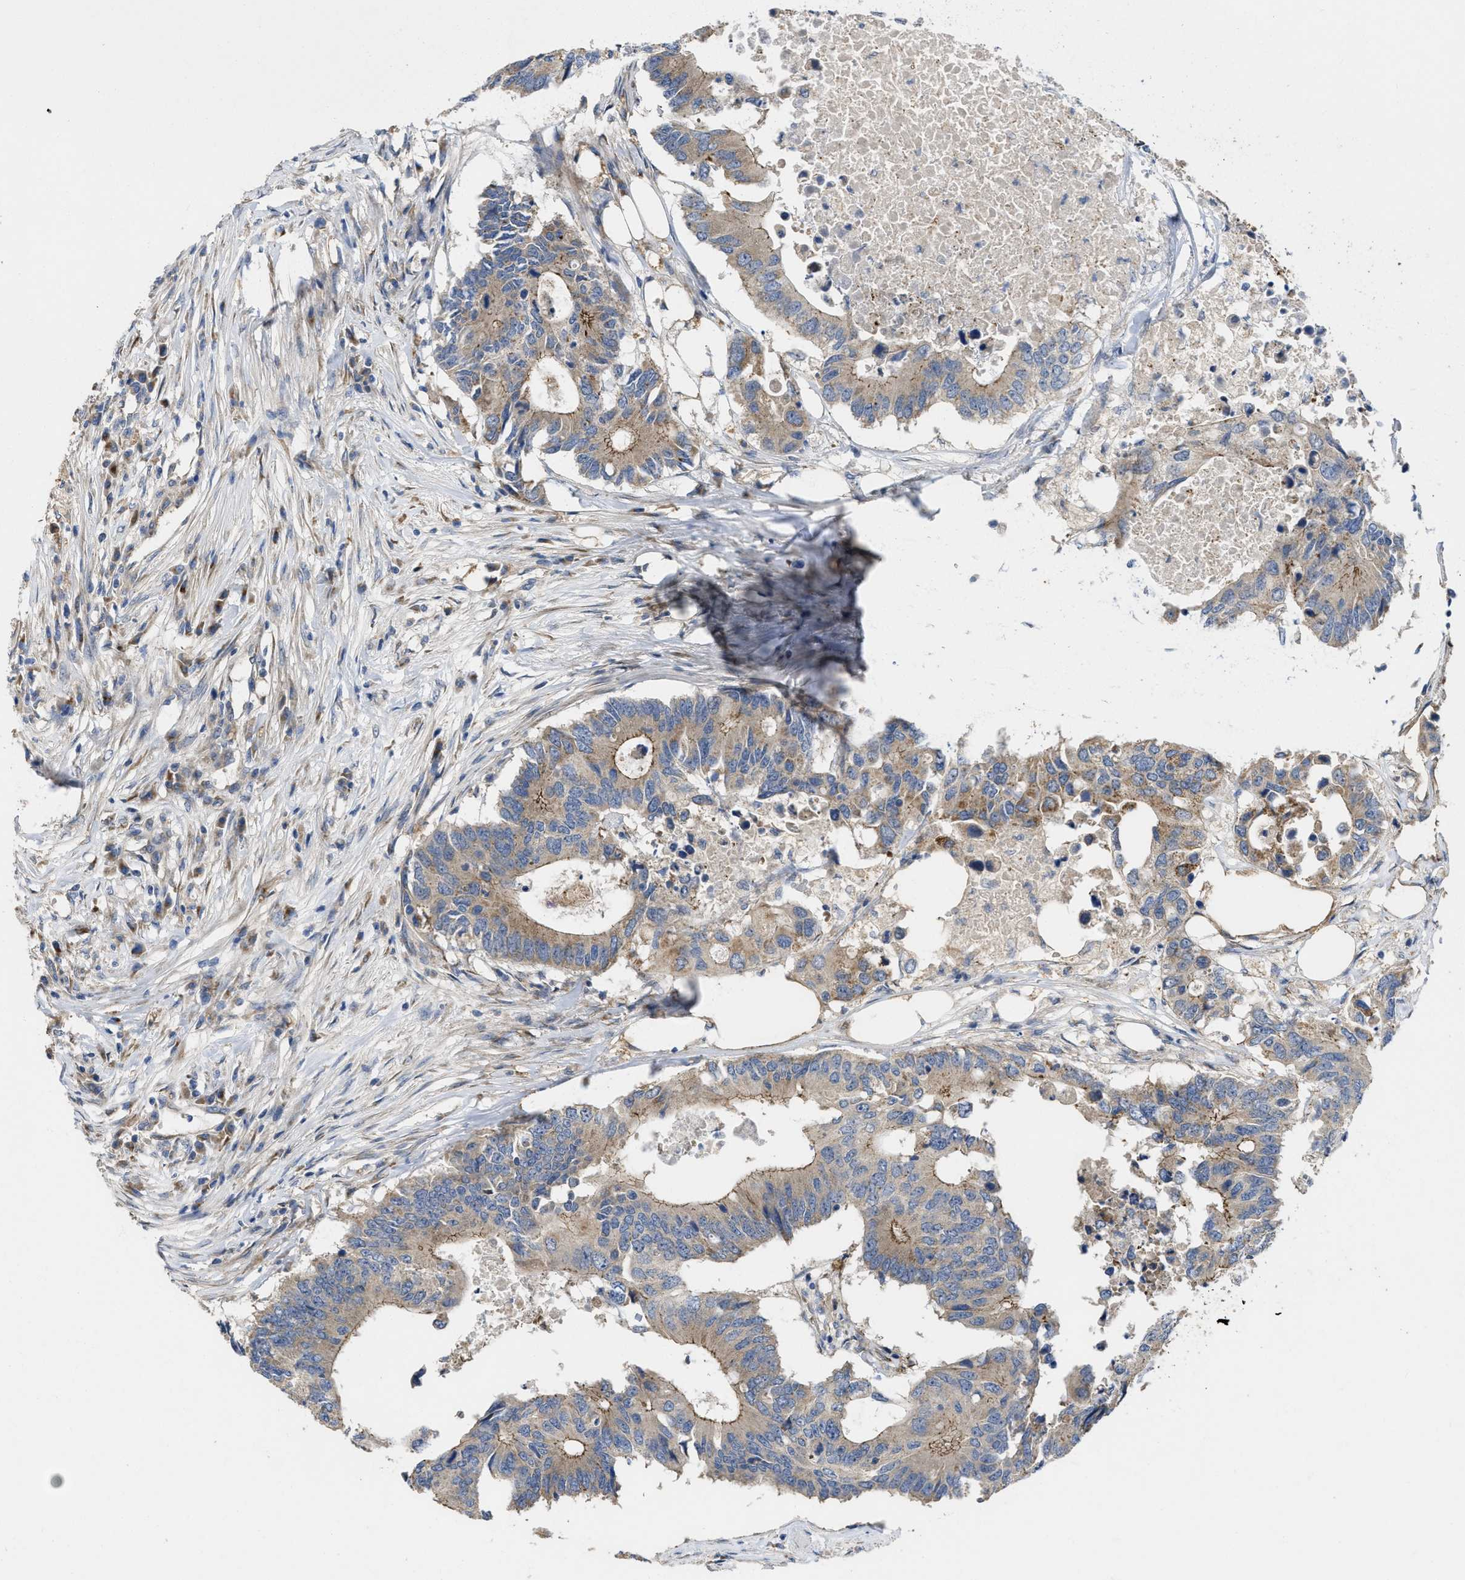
{"staining": {"intensity": "weak", "quantity": "25%-75%", "location": "cytoplasmic/membranous"}, "tissue": "colorectal cancer", "cell_type": "Tumor cells", "image_type": "cancer", "snomed": [{"axis": "morphology", "description": "Adenocarcinoma, NOS"}, {"axis": "topography", "description": "Colon"}], "caption": "Colorectal cancer (adenocarcinoma) stained for a protein displays weak cytoplasmic/membranous positivity in tumor cells.", "gene": "CDPF1", "patient": {"sex": "male", "age": 71}}